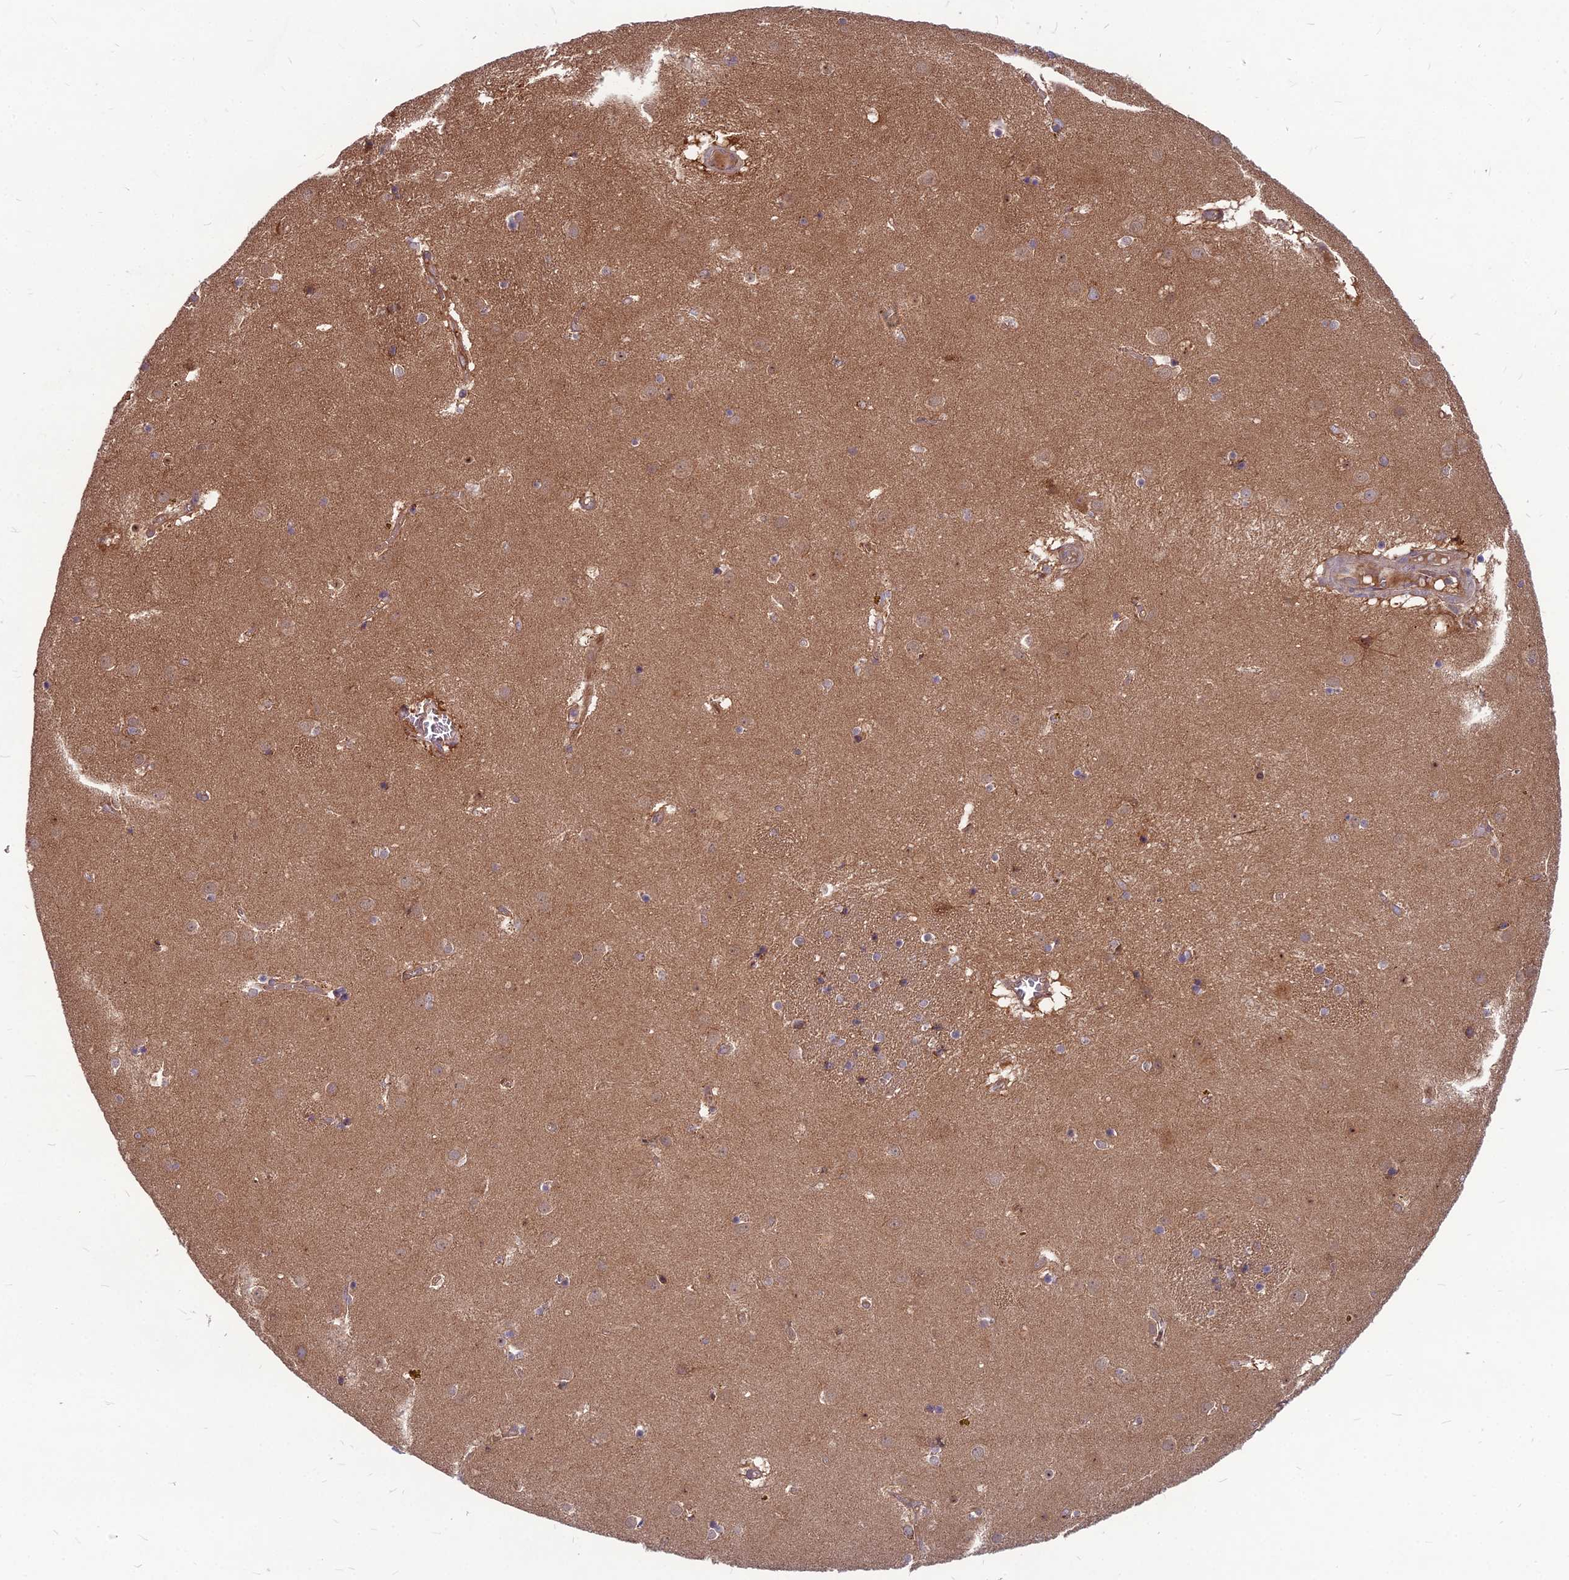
{"staining": {"intensity": "moderate", "quantity": "<25%", "location": "cytoplasmic/membranous"}, "tissue": "caudate", "cell_type": "Glial cells", "image_type": "normal", "snomed": [{"axis": "morphology", "description": "Normal tissue, NOS"}, {"axis": "topography", "description": "Lateral ventricle wall"}], "caption": "Caudate stained with DAB immunohistochemistry (IHC) reveals low levels of moderate cytoplasmic/membranous positivity in approximately <25% of glial cells.", "gene": "MFSD8", "patient": {"sex": "male", "age": 70}}